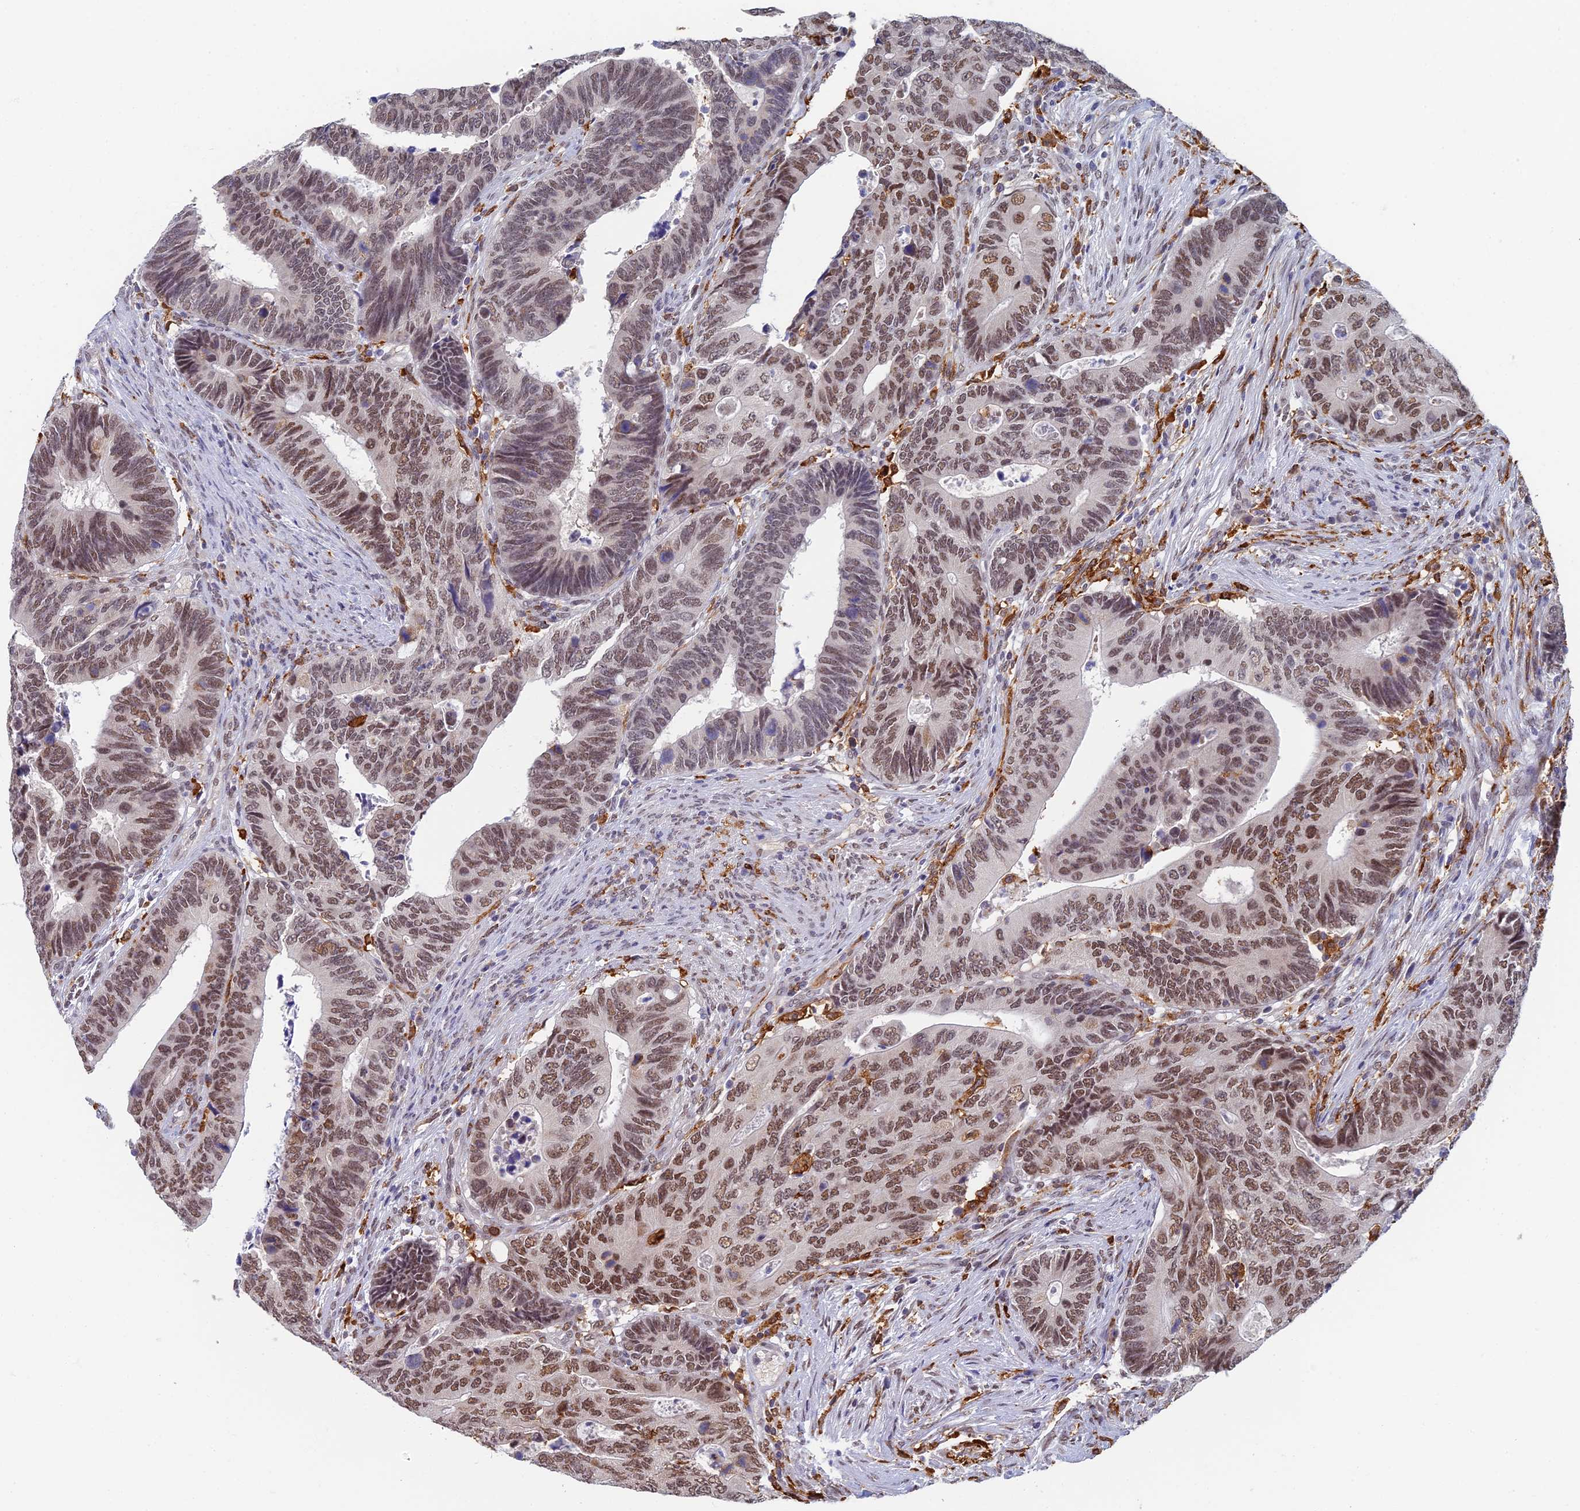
{"staining": {"intensity": "moderate", "quantity": ">75%", "location": "nuclear"}, "tissue": "colorectal cancer", "cell_type": "Tumor cells", "image_type": "cancer", "snomed": [{"axis": "morphology", "description": "Adenocarcinoma, NOS"}, {"axis": "topography", "description": "Colon"}], "caption": "A photomicrograph of colorectal cancer (adenocarcinoma) stained for a protein reveals moderate nuclear brown staining in tumor cells. Nuclei are stained in blue.", "gene": "GPATCH1", "patient": {"sex": "male", "age": 87}}